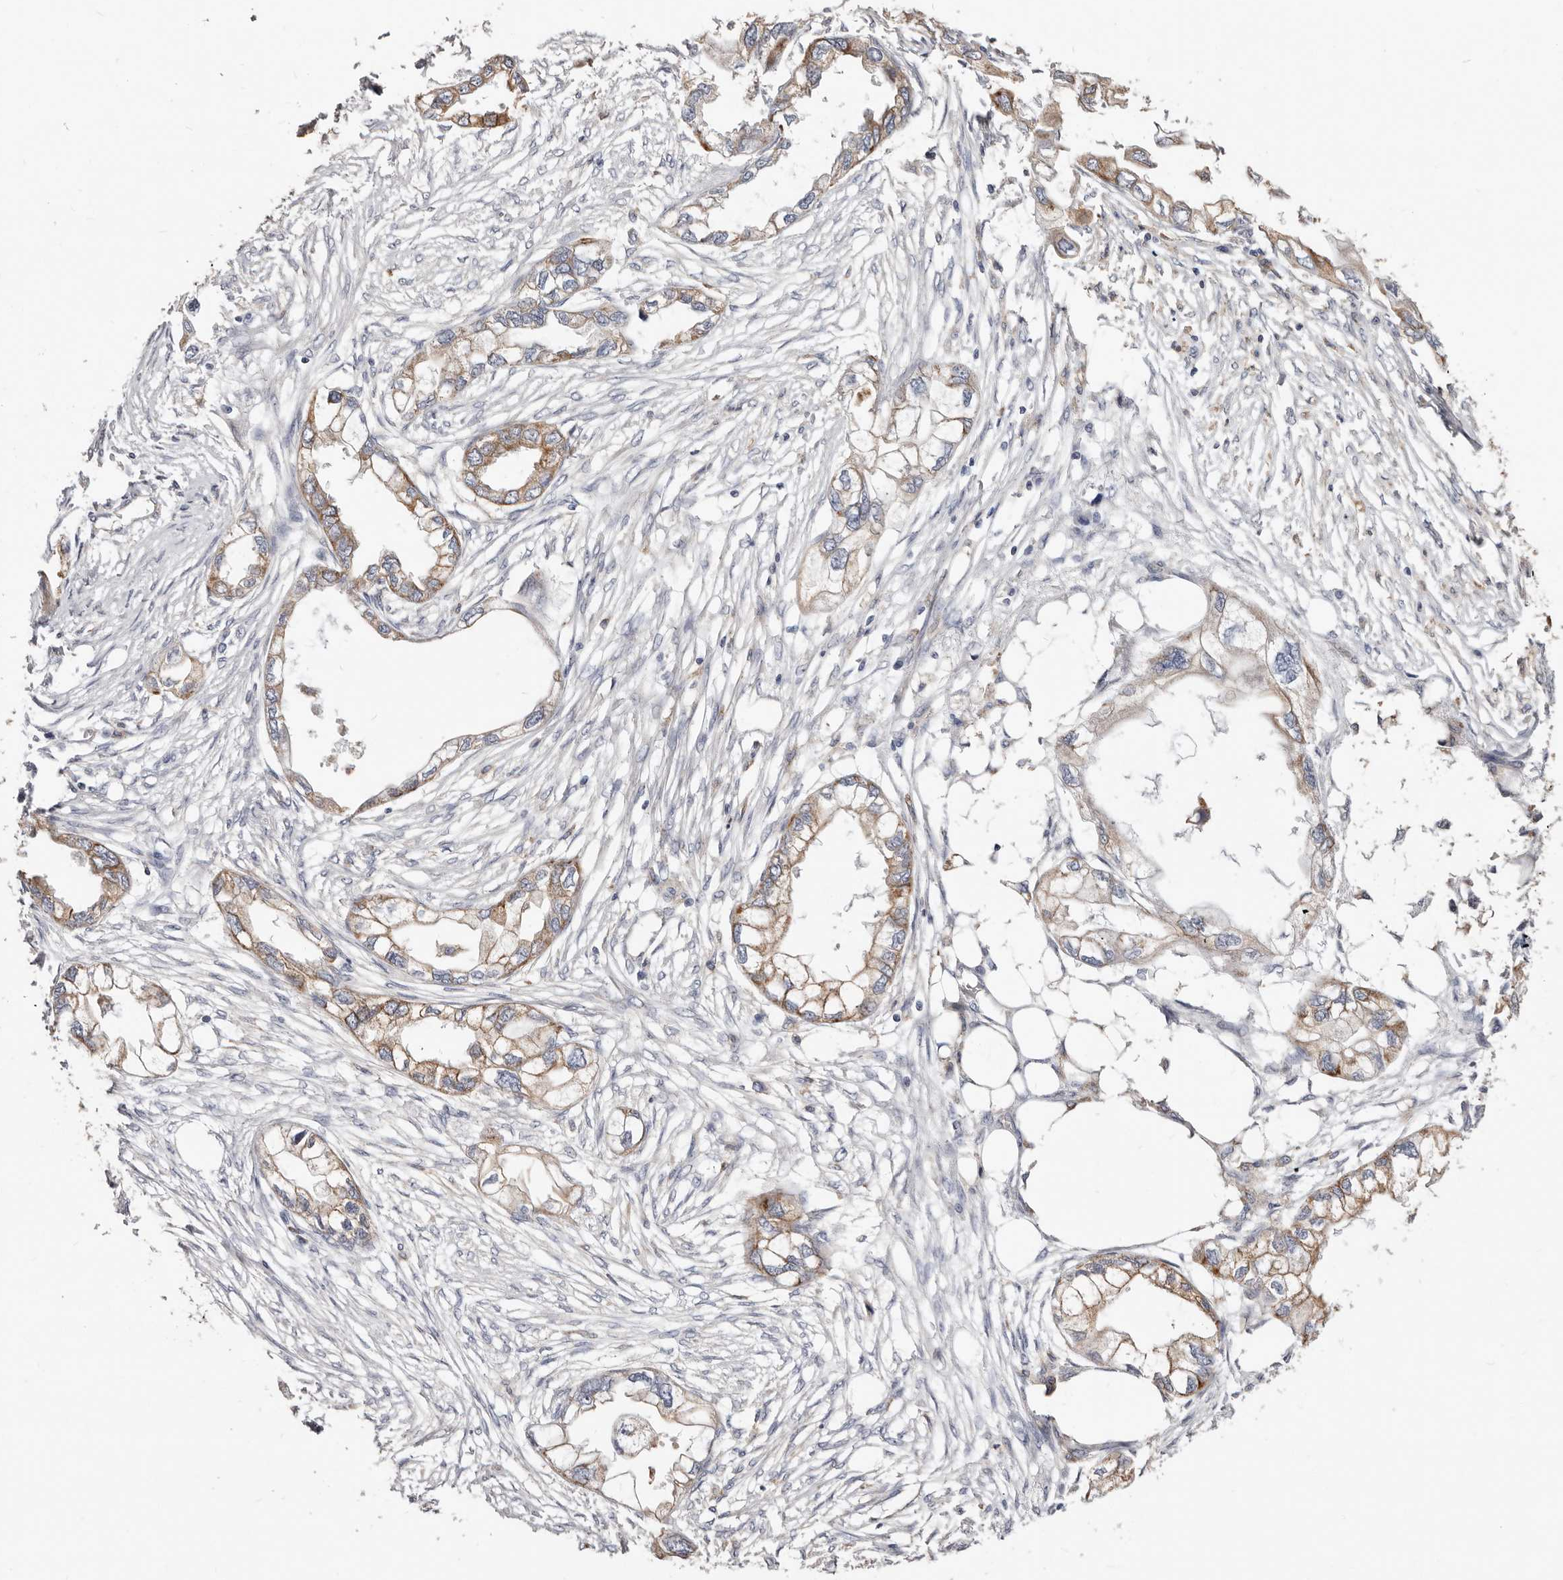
{"staining": {"intensity": "moderate", "quantity": ">75%", "location": "cytoplasmic/membranous"}, "tissue": "endometrial cancer", "cell_type": "Tumor cells", "image_type": "cancer", "snomed": [{"axis": "morphology", "description": "Adenocarcinoma, NOS"}, {"axis": "morphology", "description": "Adenocarcinoma, metastatic, NOS"}, {"axis": "topography", "description": "Adipose tissue"}, {"axis": "topography", "description": "Endometrium"}], "caption": "Protein staining of endometrial cancer (adenocarcinoma) tissue reveals moderate cytoplasmic/membranous positivity in about >75% of tumor cells. (DAB (3,3'-diaminobenzidine) IHC, brown staining for protein, blue staining for nuclei).", "gene": "LRRC25", "patient": {"sex": "female", "age": 67}}